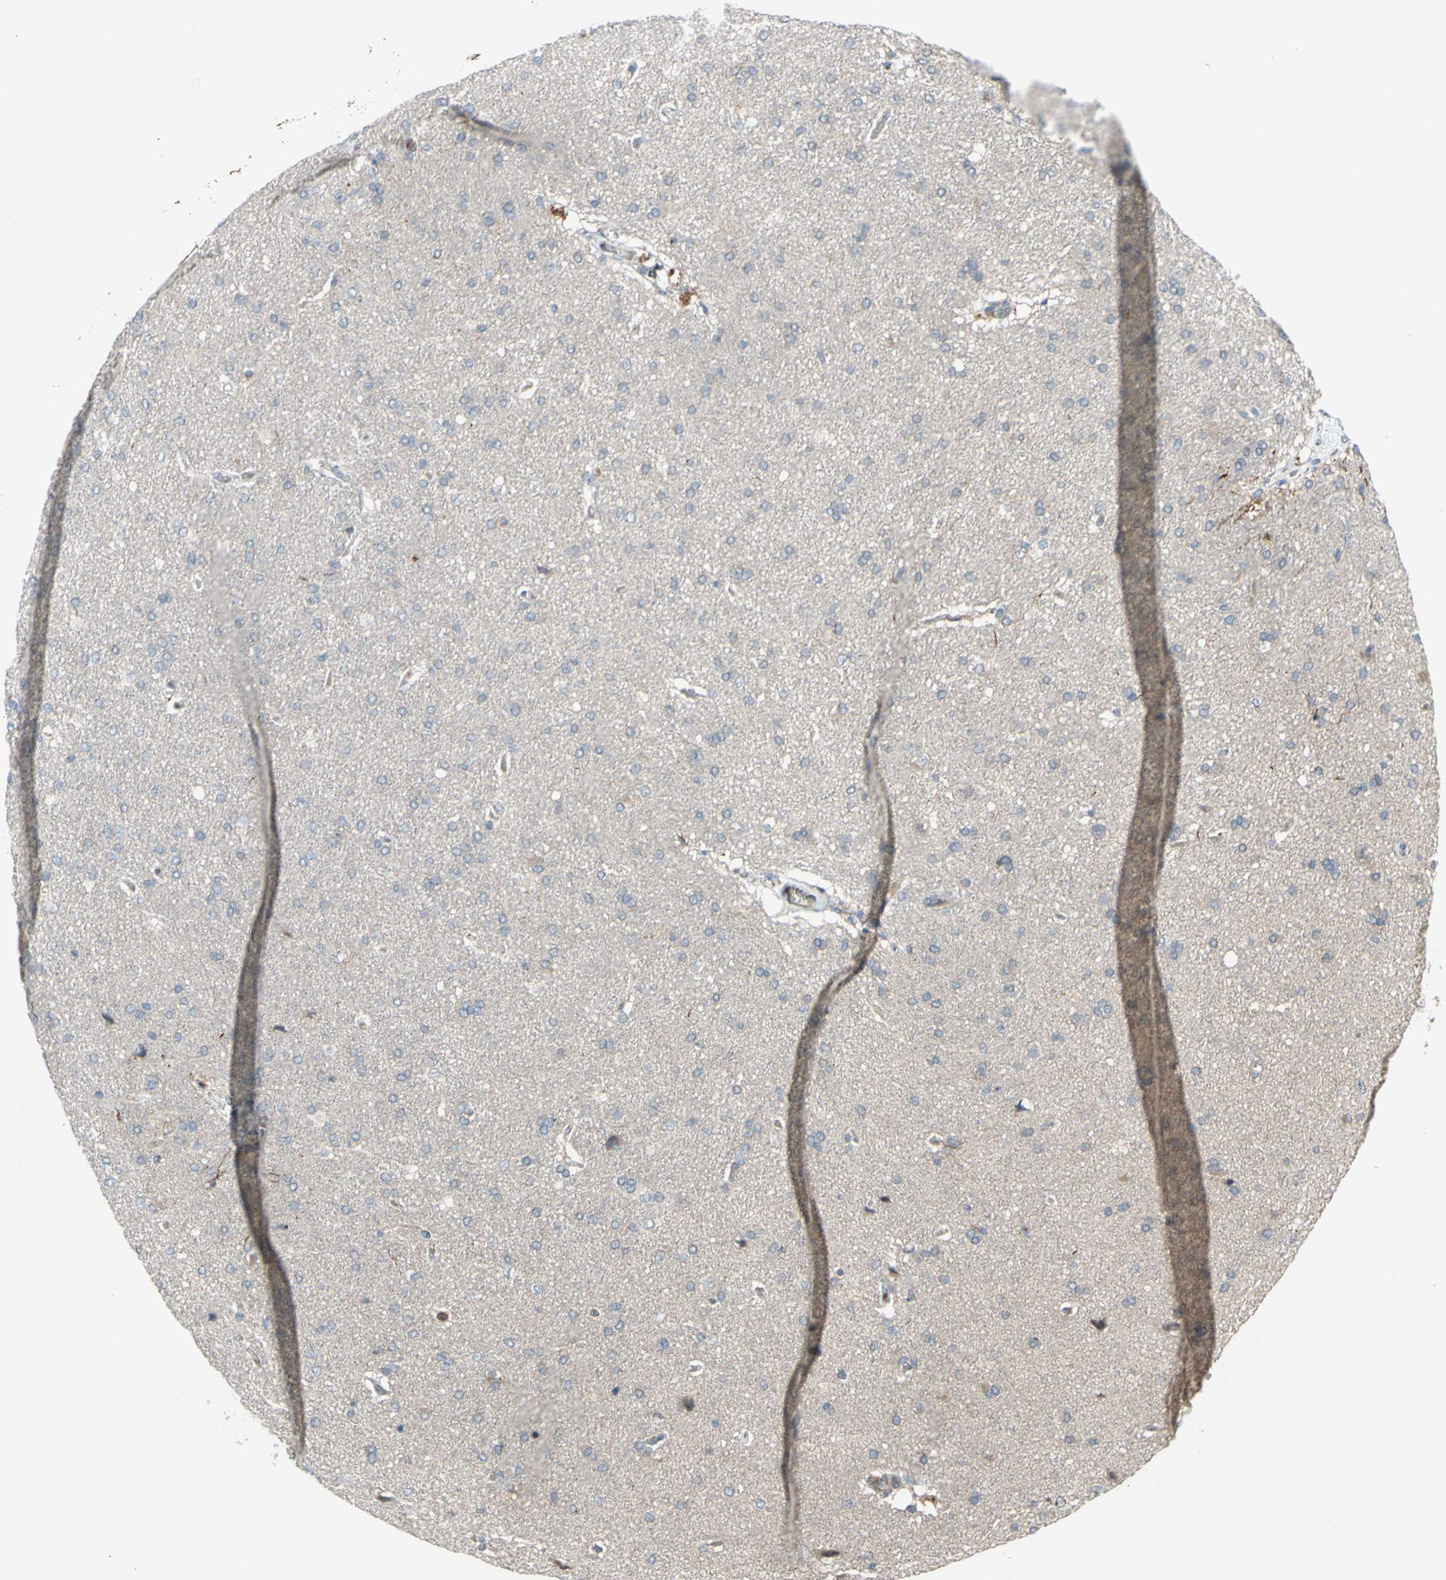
{"staining": {"intensity": "weak", "quantity": ">75%", "location": "cytoplasmic/membranous"}, "tissue": "cerebral cortex", "cell_type": "Endothelial cells", "image_type": "normal", "snomed": [{"axis": "morphology", "description": "Normal tissue, NOS"}, {"axis": "topography", "description": "Cerebral cortex"}], "caption": "High-power microscopy captured an immunohistochemistry (IHC) image of unremarkable cerebral cortex, revealing weak cytoplasmic/membranous staining in about >75% of endothelial cells.", "gene": "GALNT5", "patient": {"sex": "male", "age": 45}}